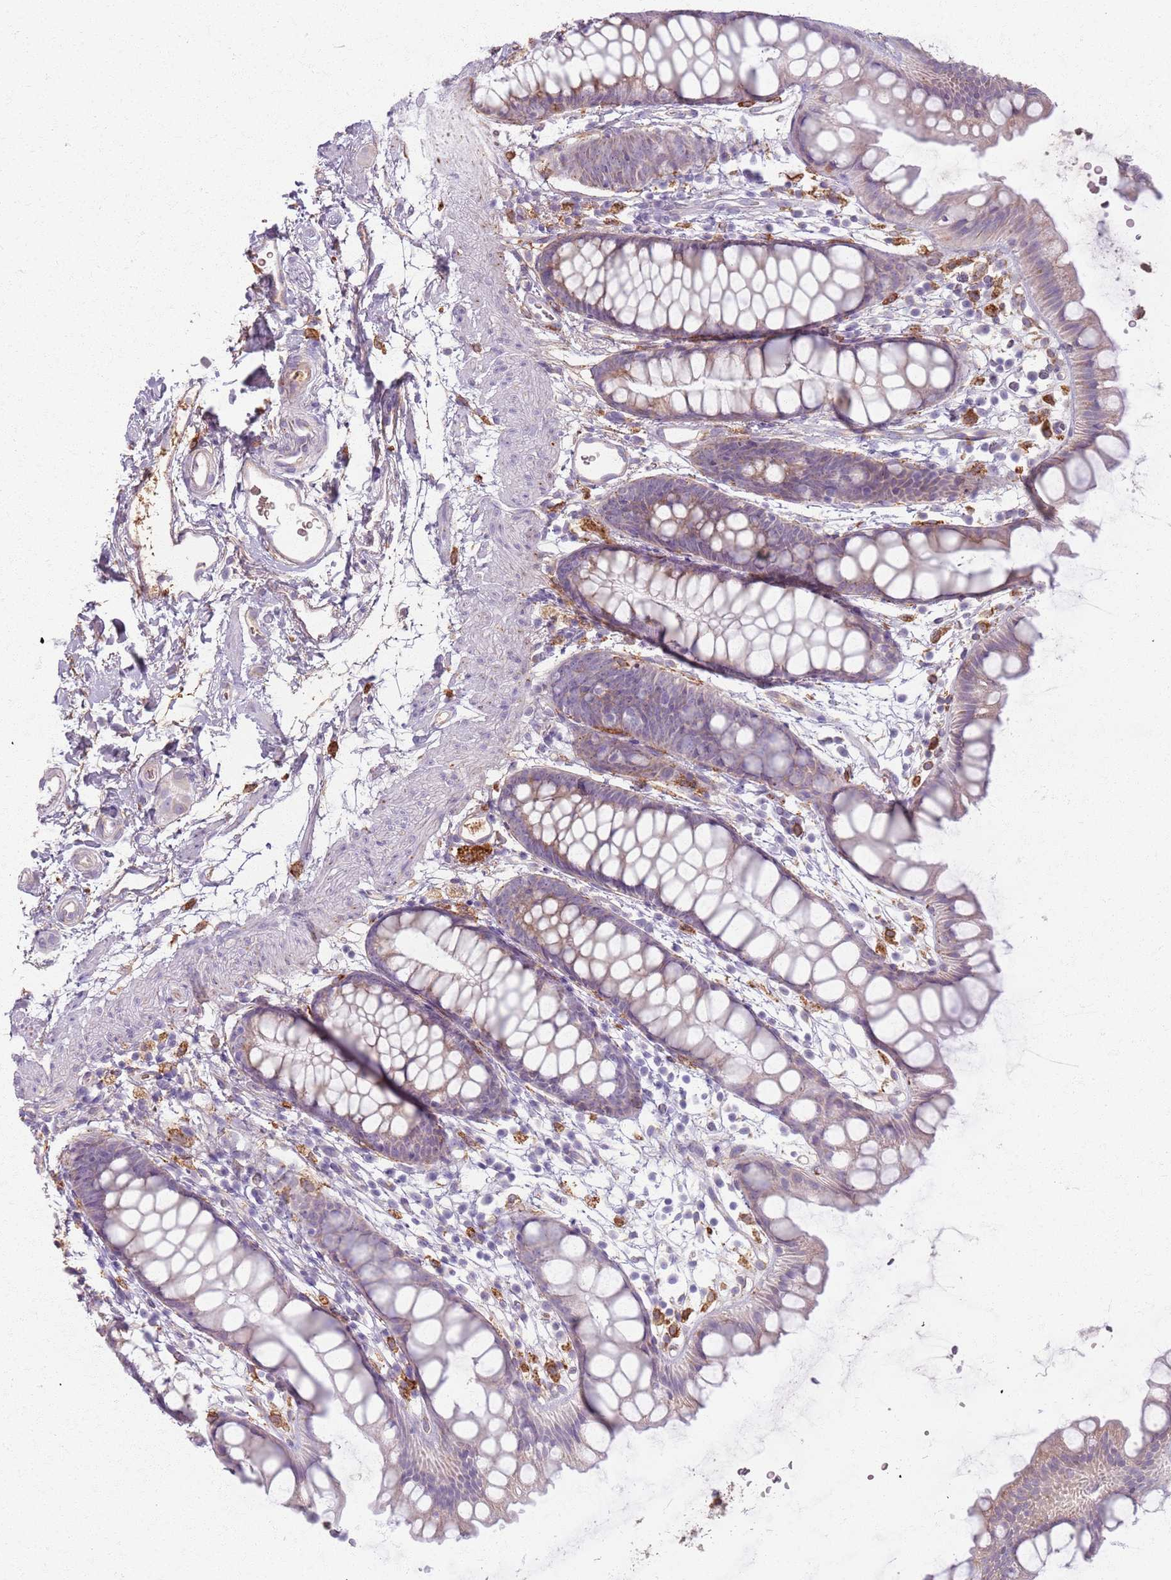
{"staining": {"intensity": "moderate", "quantity": "25%-75%", "location": "cytoplasmic/membranous"}, "tissue": "rectum", "cell_type": "Glandular cells", "image_type": "normal", "snomed": [{"axis": "morphology", "description": "Normal tissue, NOS"}, {"axis": "topography", "description": "Rectum"}], "caption": "Immunohistochemistry image of benign rectum stained for a protein (brown), which displays medium levels of moderate cytoplasmic/membranous positivity in about 25%-75% of glandular cells.", "gene": "COLGALT1", "patient": {"sex": "female", "age": 65}}